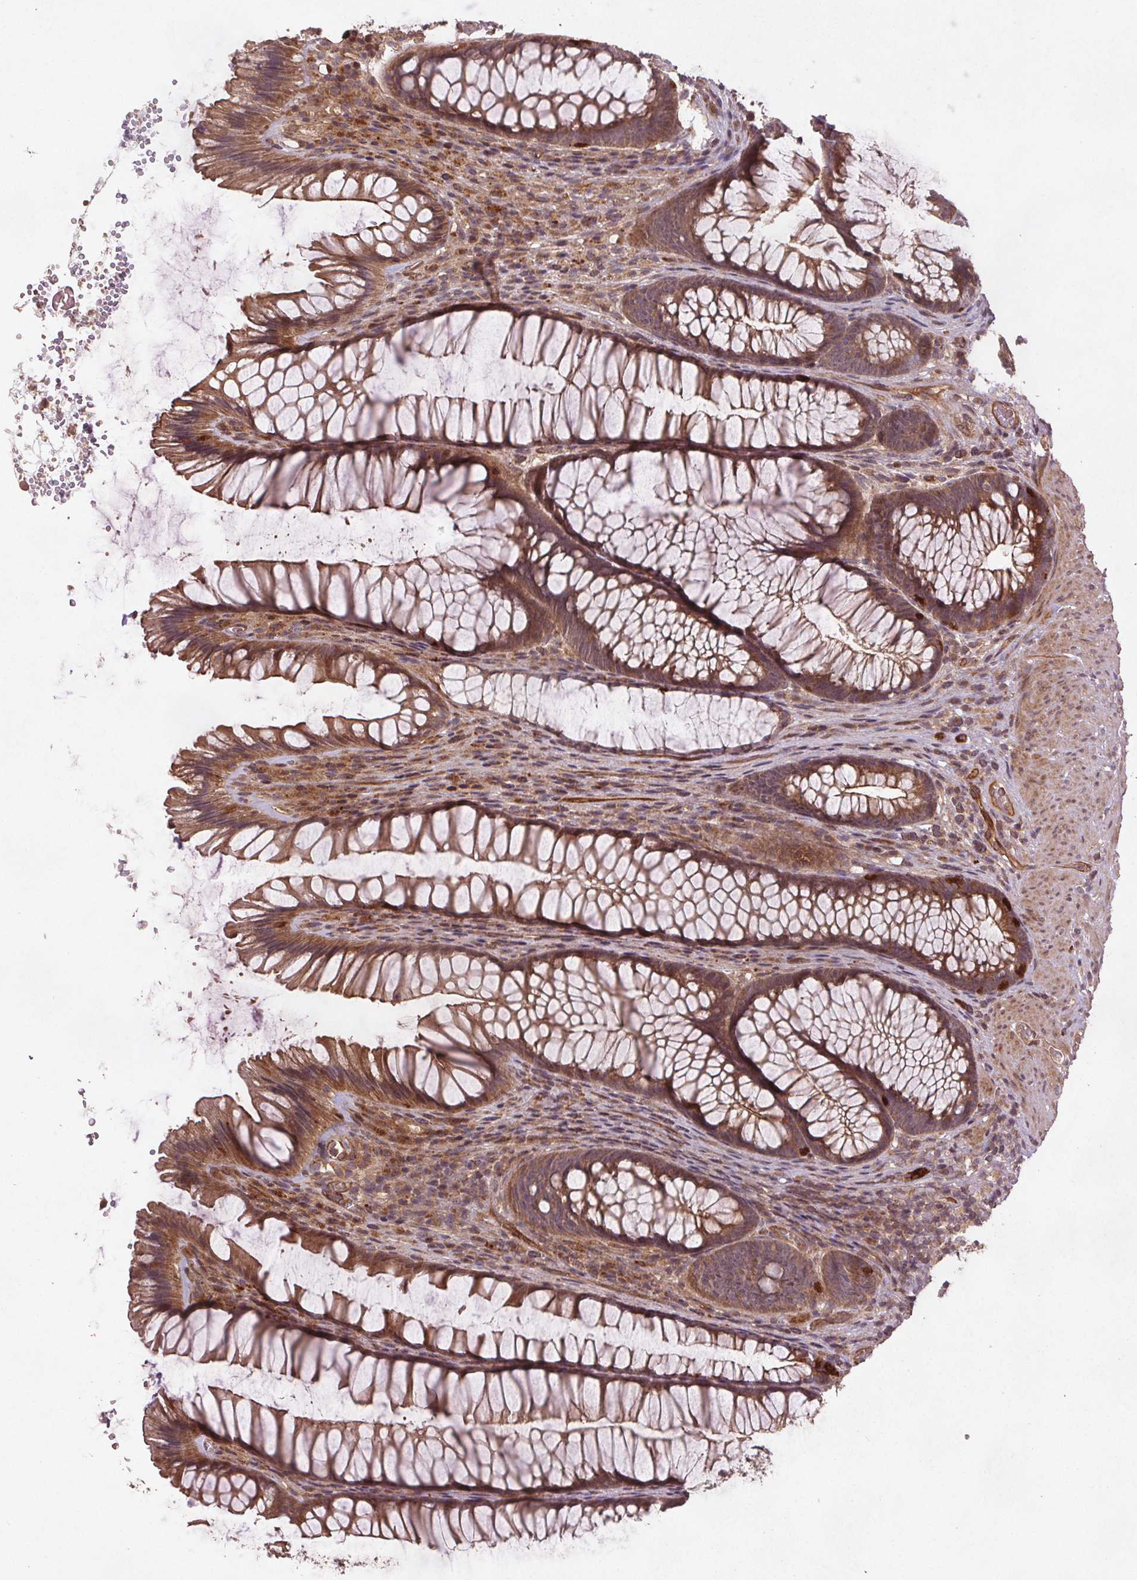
{"staining": {"intensity": "moderate", "quantity": ">75%", "location": "cytoplasmic/membranous"}, "tissue": "rectum", "cell_type": "Glandular cells", "image_type": "normal", "snomed": [{"axis": "morphology", "description": "Normal tissue, NOS"}, {"axis": "topography", "description": "Rectum"}], "caption": "Protein expression analysis of benign human rectum reveals moderate cytoplasmic/membranous staining in approximately >75% of glandular cells. (DAB (3,3'-diaminobenzidine) IHC with brightfield microscopy, high magnification).", "gene": "SEC14L2", "patient": {"sex": "male", "age": 53}}